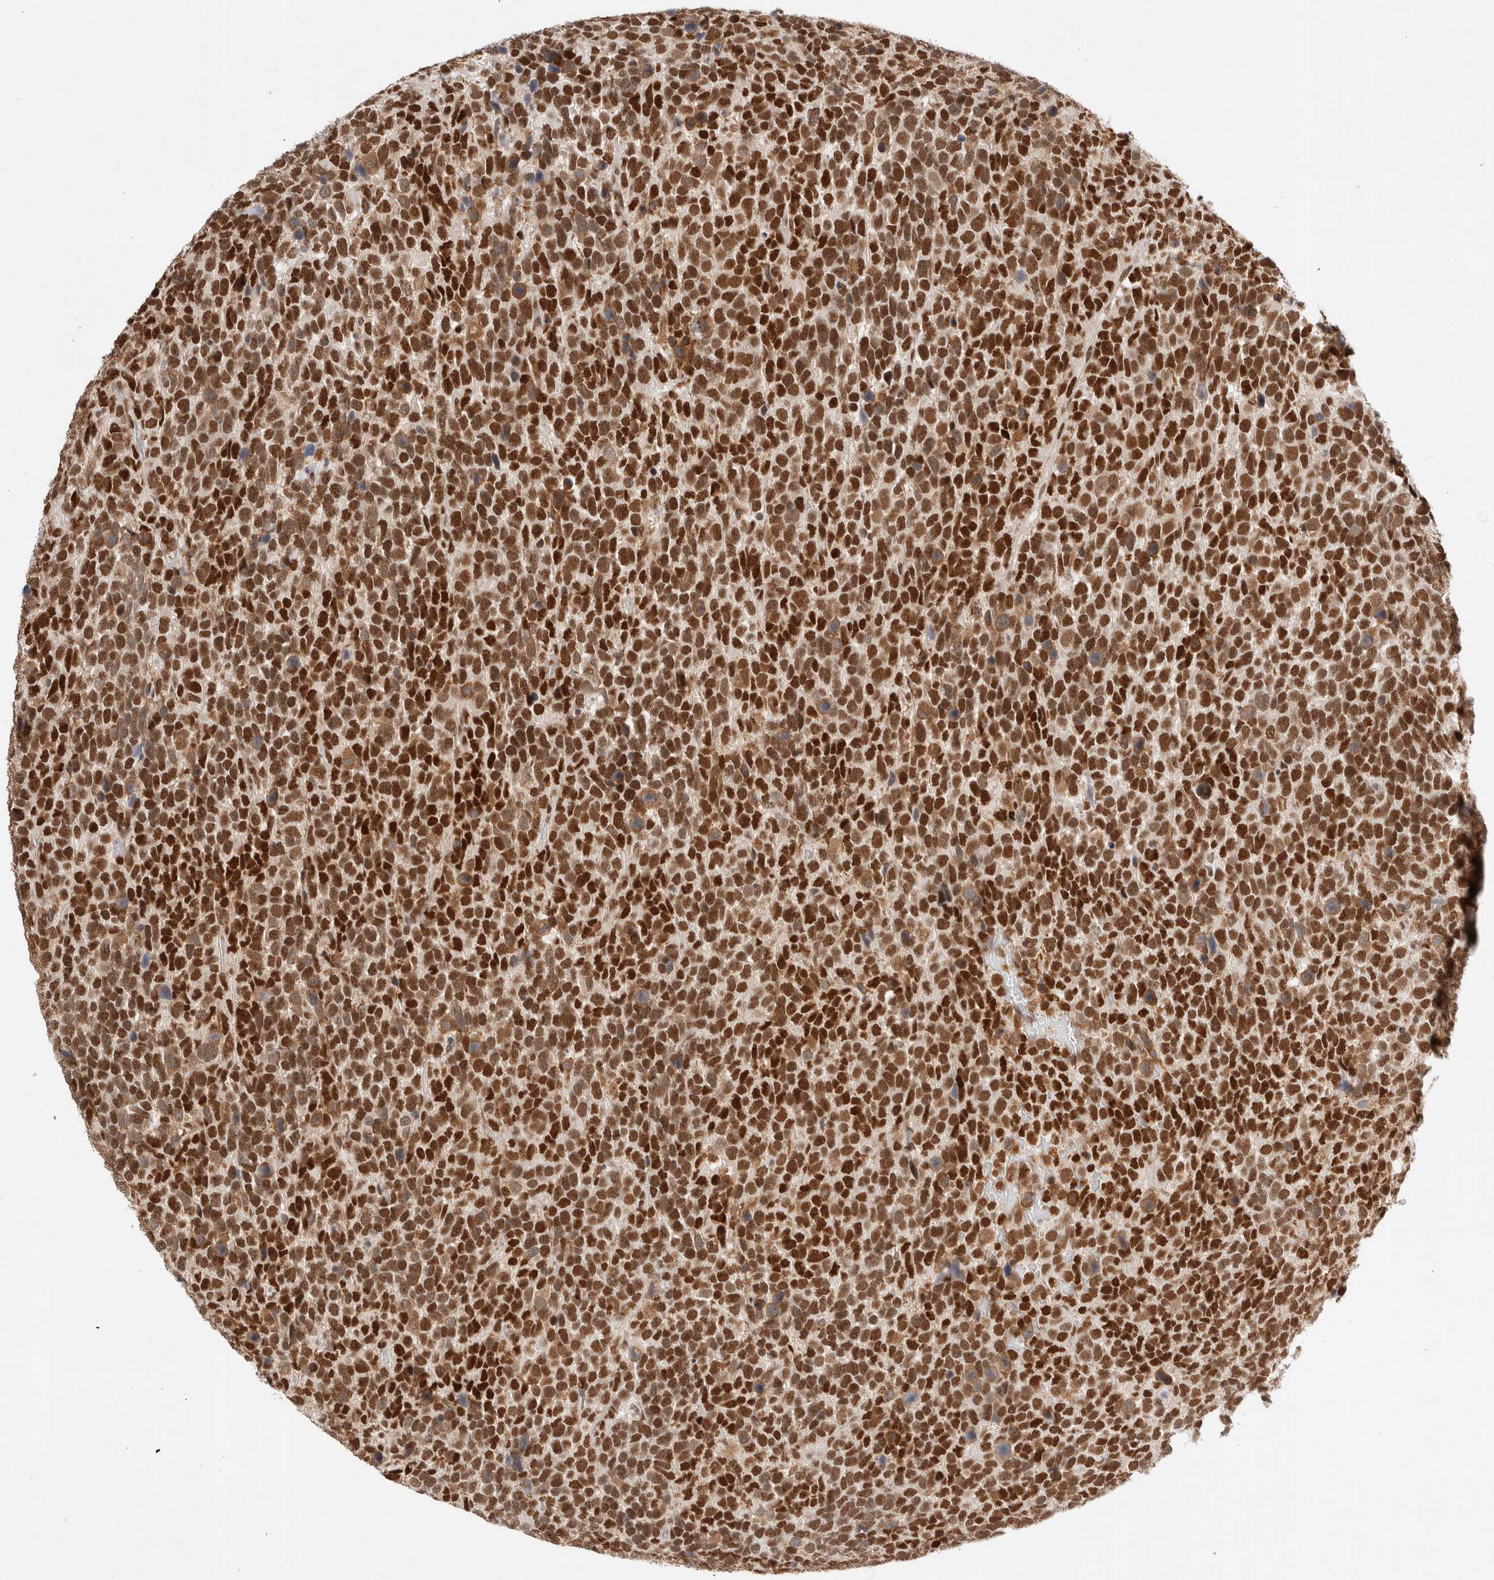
{"staining": {"intensity": "strong", "quantity": ">75%", "location": "nuclear"}, "tissue": "urothelial cancer", "cell_type": "Tumor cells", "image_type": "cancer", "snomed": [{"axis": "morphology", "description": "Urothelial carcinoma, High grade"}, {"axis": "topography", "description": "Urinary bladder"}], "caption": "Urothelial carcinoma (high-grade) stained with a brown dye demonstrates strong nuclear positive positivity in approximately >75% of tumor cells.", "gene": "GTF2I", "patient": {"sex": "female", "age": 82}}